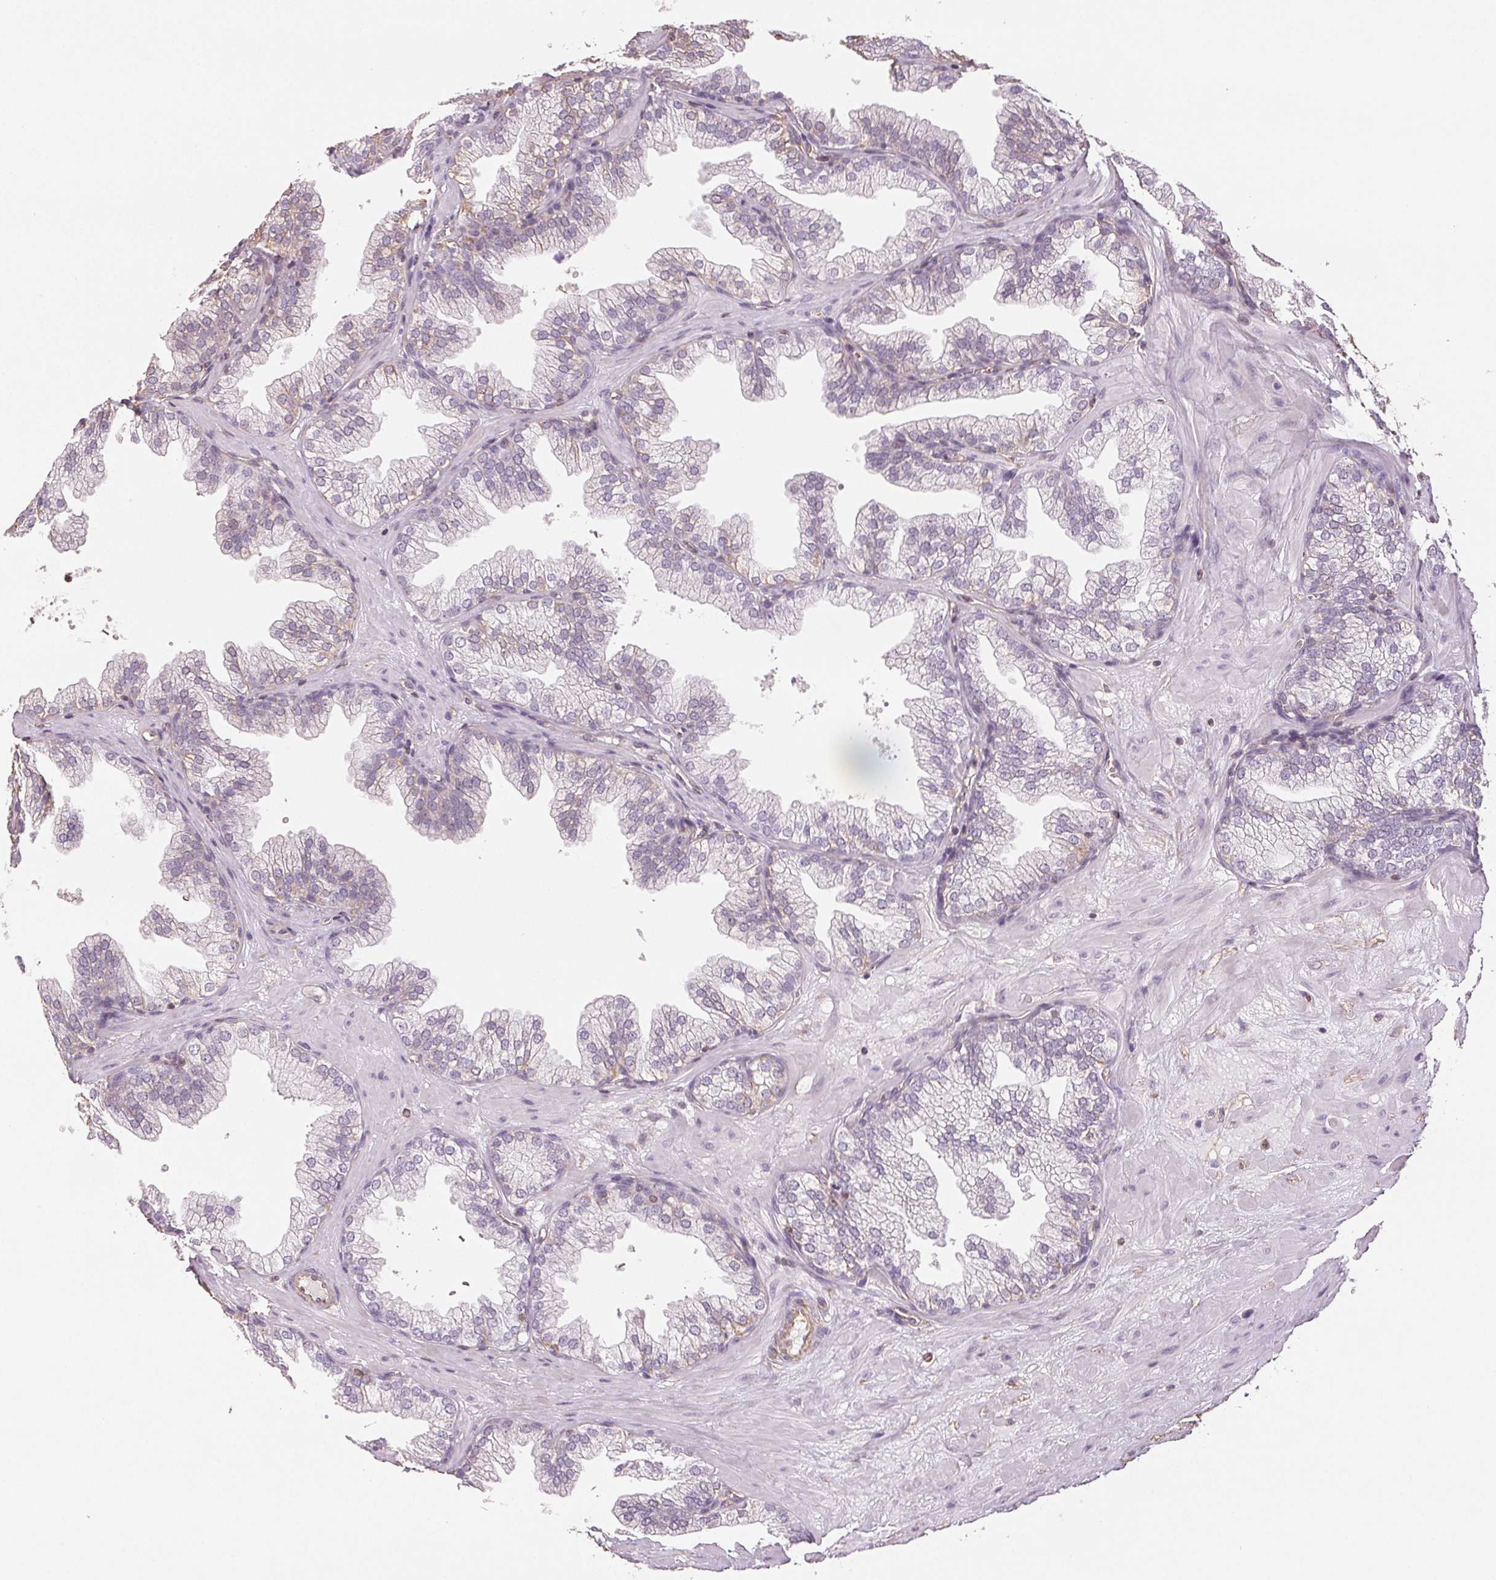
{"staining": {"intensity": "weak", "quantity": "<25%", "location": "cytoplasmic/membranous"}, "tissue": "prostate", "cell_type": "Glandular cells", "image_type": "normal", "snomed": [{"axis": "morphology", "description": "Normal tissue, NOS"}, {"axis": "topography", "description": "Prostate"}], "caption": "Image shows no significant protein expression in glandular cells of benign prostate.", "gene": "COL7A1", "patient": {"sex": "male", "age": 37}}